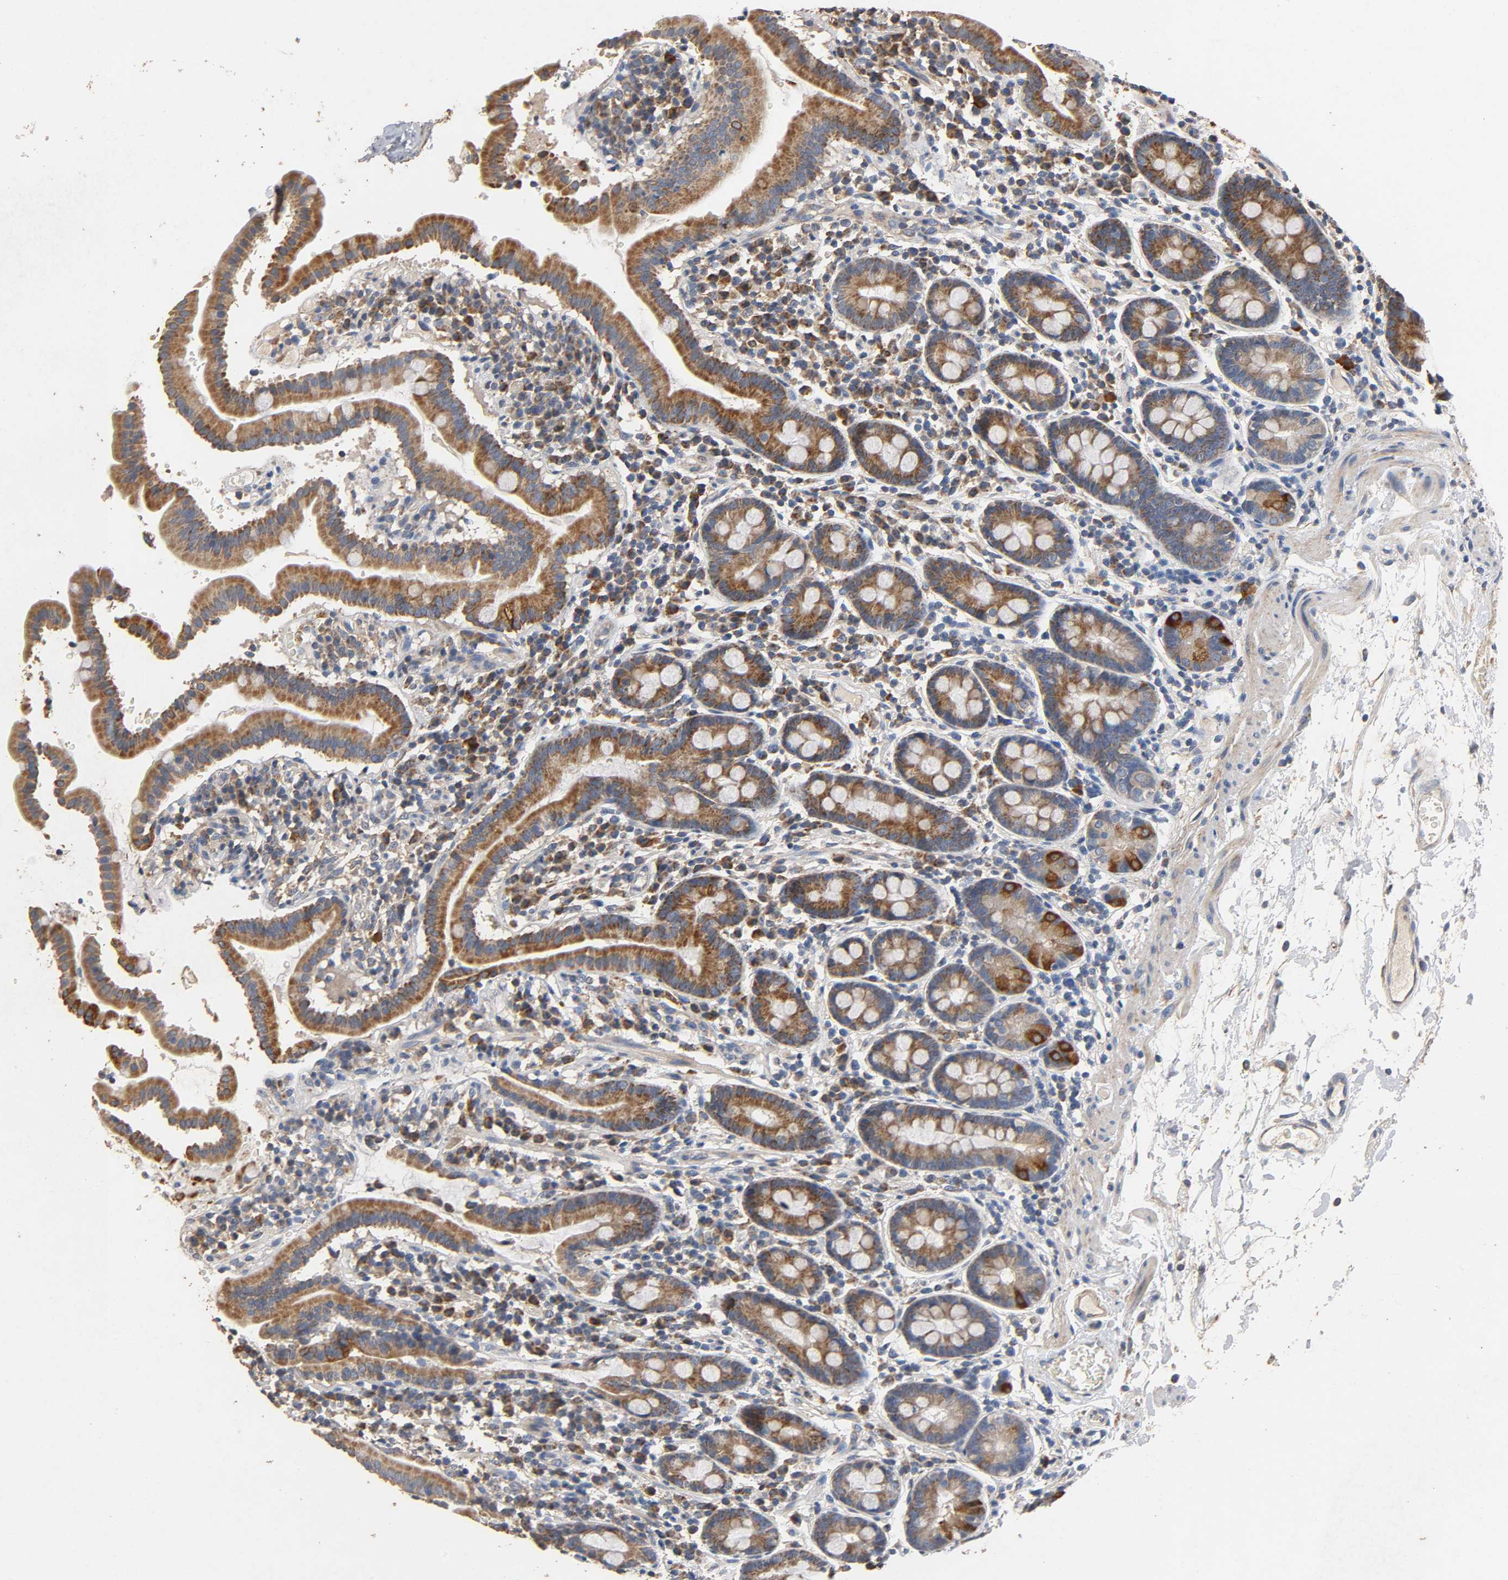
{"staining": {"intensity": "strong", "quantity": ">75%", "location": "cytoplasmic/membranous"}, "tissue": "duodenum", "cell_type": "Glandular cells", "image_type": "normal", "snomed": [{"axis": "morphology", "description": "Normal tissue, NOS"}, {"axis": "topography", "description": "Duodenum"}], "caption": "A brown stain shows strong cytoplasmic/membranous staining of a protein in glandular cells of unremarkable duodenum.", "gene": "NDUFS3", "patient": {"sex": "male", "age": 50}}